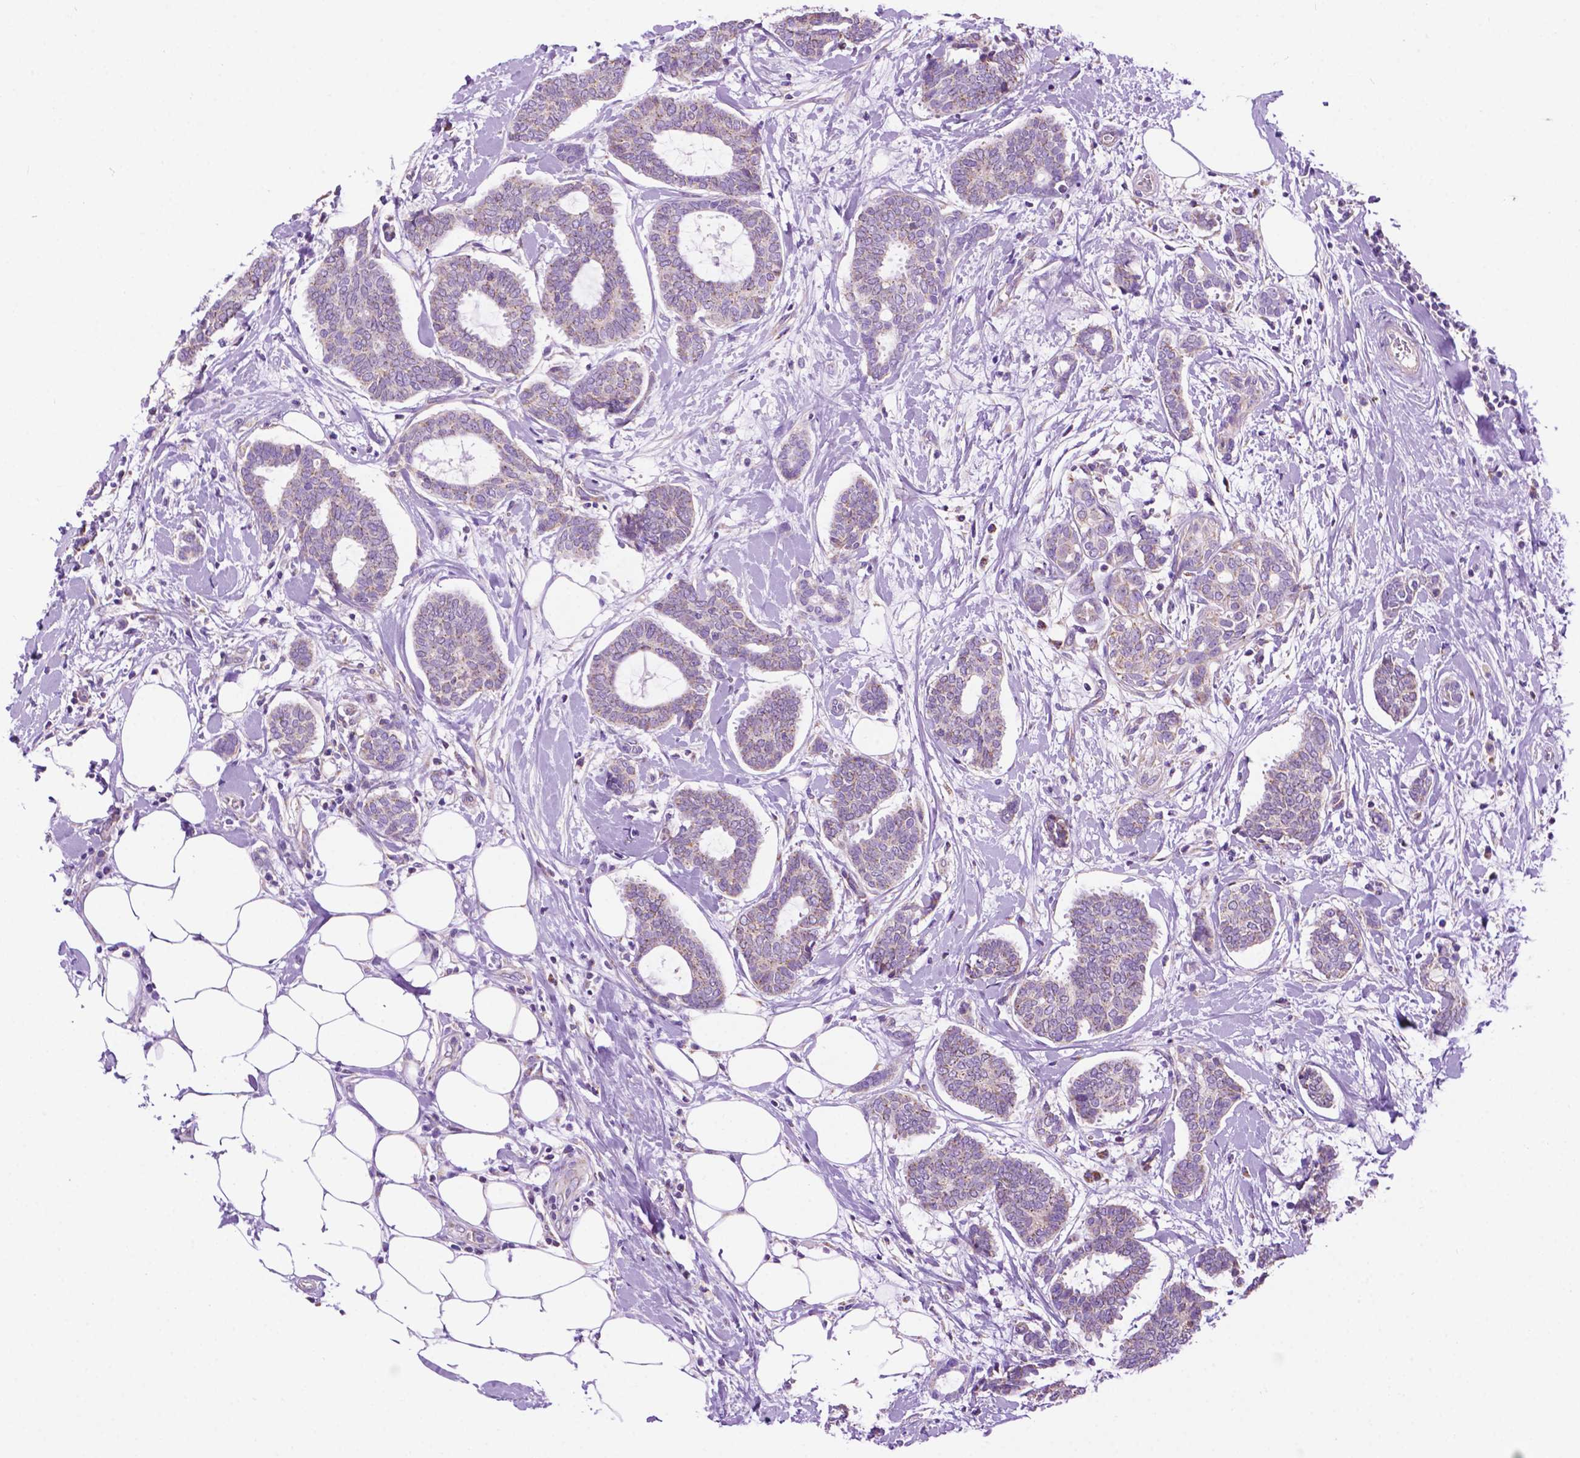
{"staining": {"intensity": "weak", "quantity": "25%-75%", "location": "cytoplasmic/membranous"}, "tissue": "breast cancer", "cell_type": "Tumor cells", "image_type": "cancer", "snomed": [{"axis": "morphology", "description": "Intraductal carcinoma, in situ"}, {"axis": "morphology", "description": "Duct carcinoma"}, {"axis": "morphology", "description": "Lobular carcinoma, in situ"}, {"axis": "topography", "description": "Breast"}], "caption": "Weak cytoplasmic/membranous expression for a protein is identified in approximately 25%-75% of tumor cells of breast cancer (invasive ductal carcinoma) using immunohistochemistry.", "gene": "PHYHIP", "patient": {"sex": "female", "age": 44}}